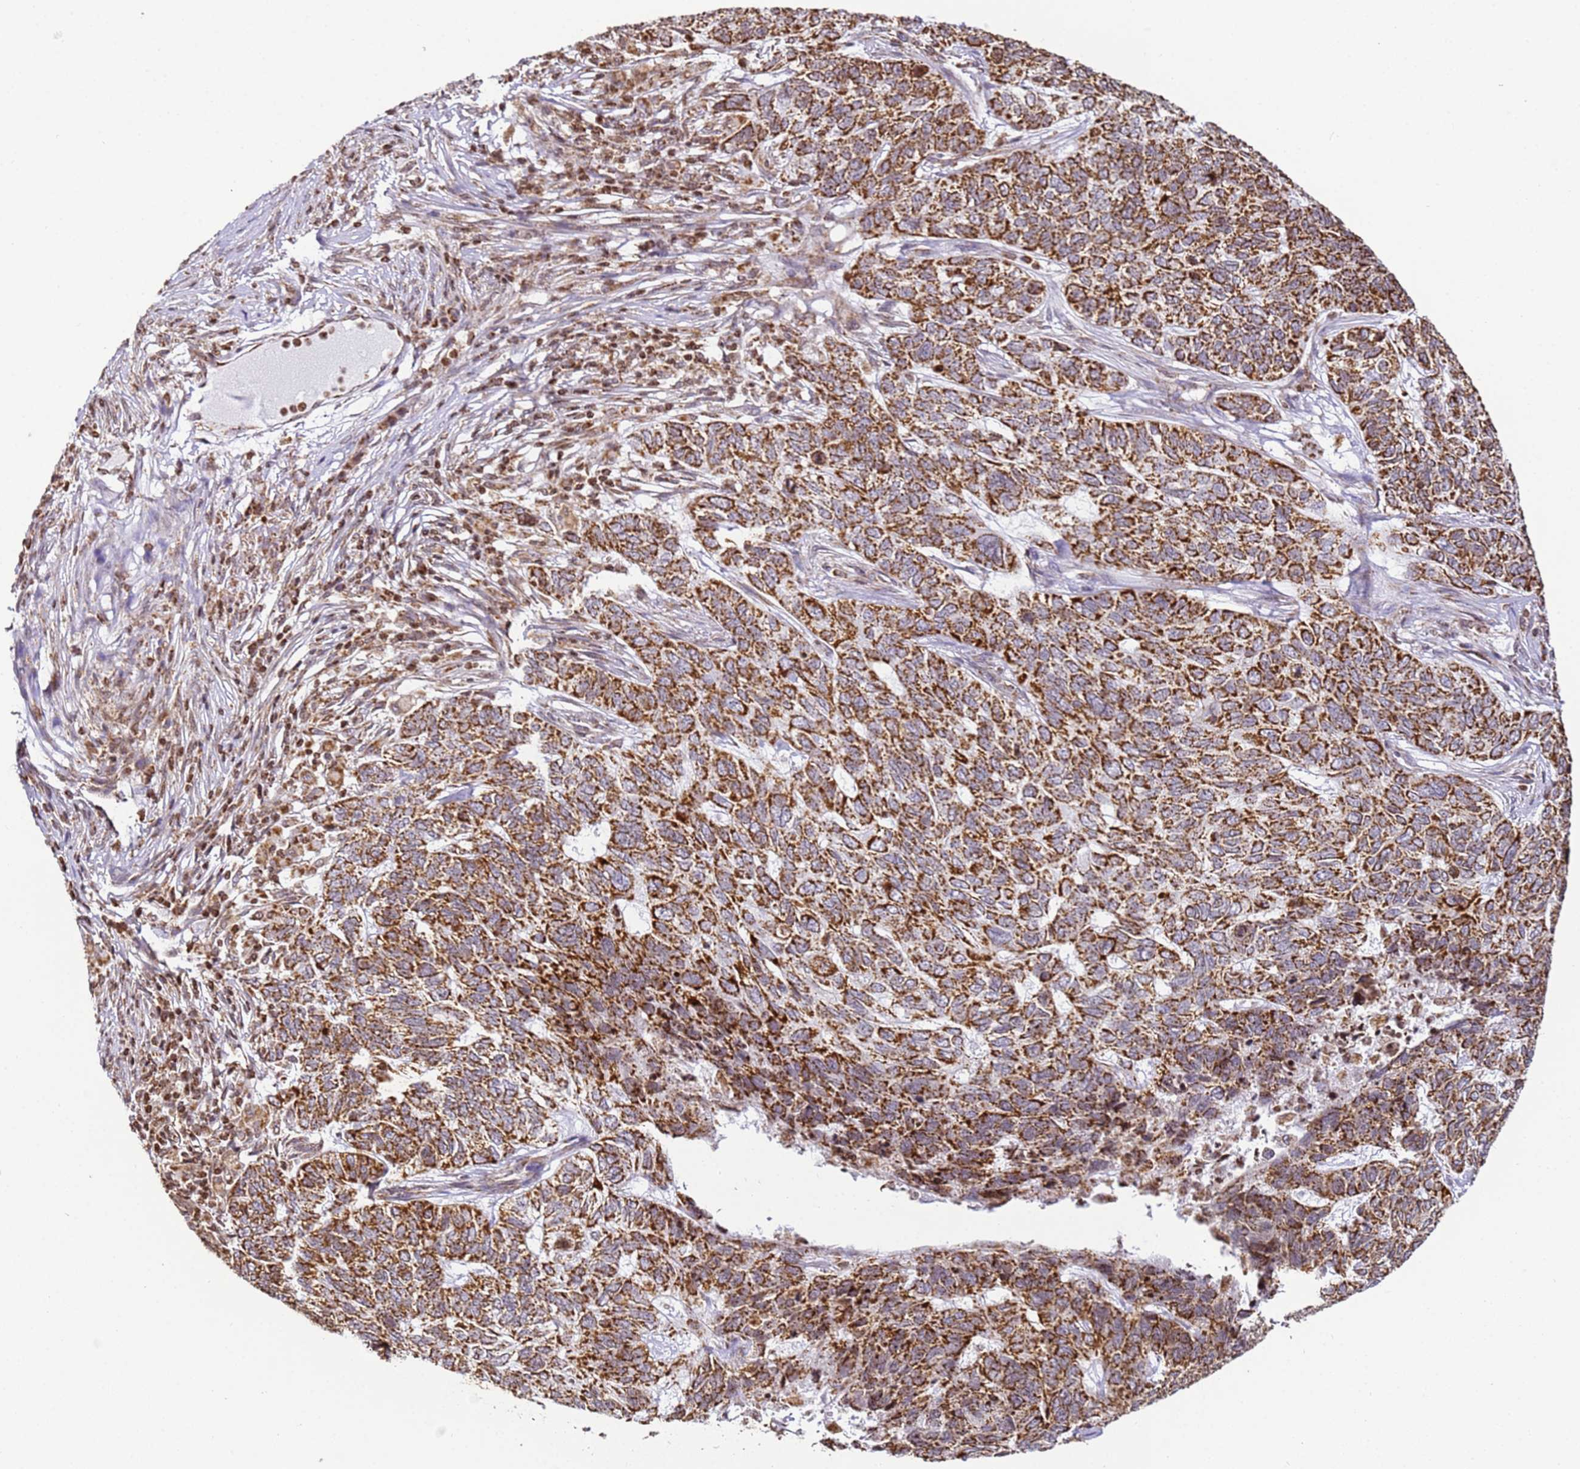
{"staining": {"intensity": "strong", "quantity": ">75%", "location": "cytoplasmic/membranous"}, "tissue": "skin cancer", "cell_type": "Tumor cells", "image_type": "cancer", "snomed": [{"axis": "morphology", "description": "Basal cell carcinoma"}, {"axis": "topography", "description": "Skin"}], "caption": "The immunohistochemical stain highlights strong cytoplasmic/membranous staining in tumor cells of skin basal cell carcinoma tissue. Ihc stains the protein of interest in brown and the nuclei are stained blue.", "gene": "HSPE1", "patient": {"sex": "female", "age": 65}}